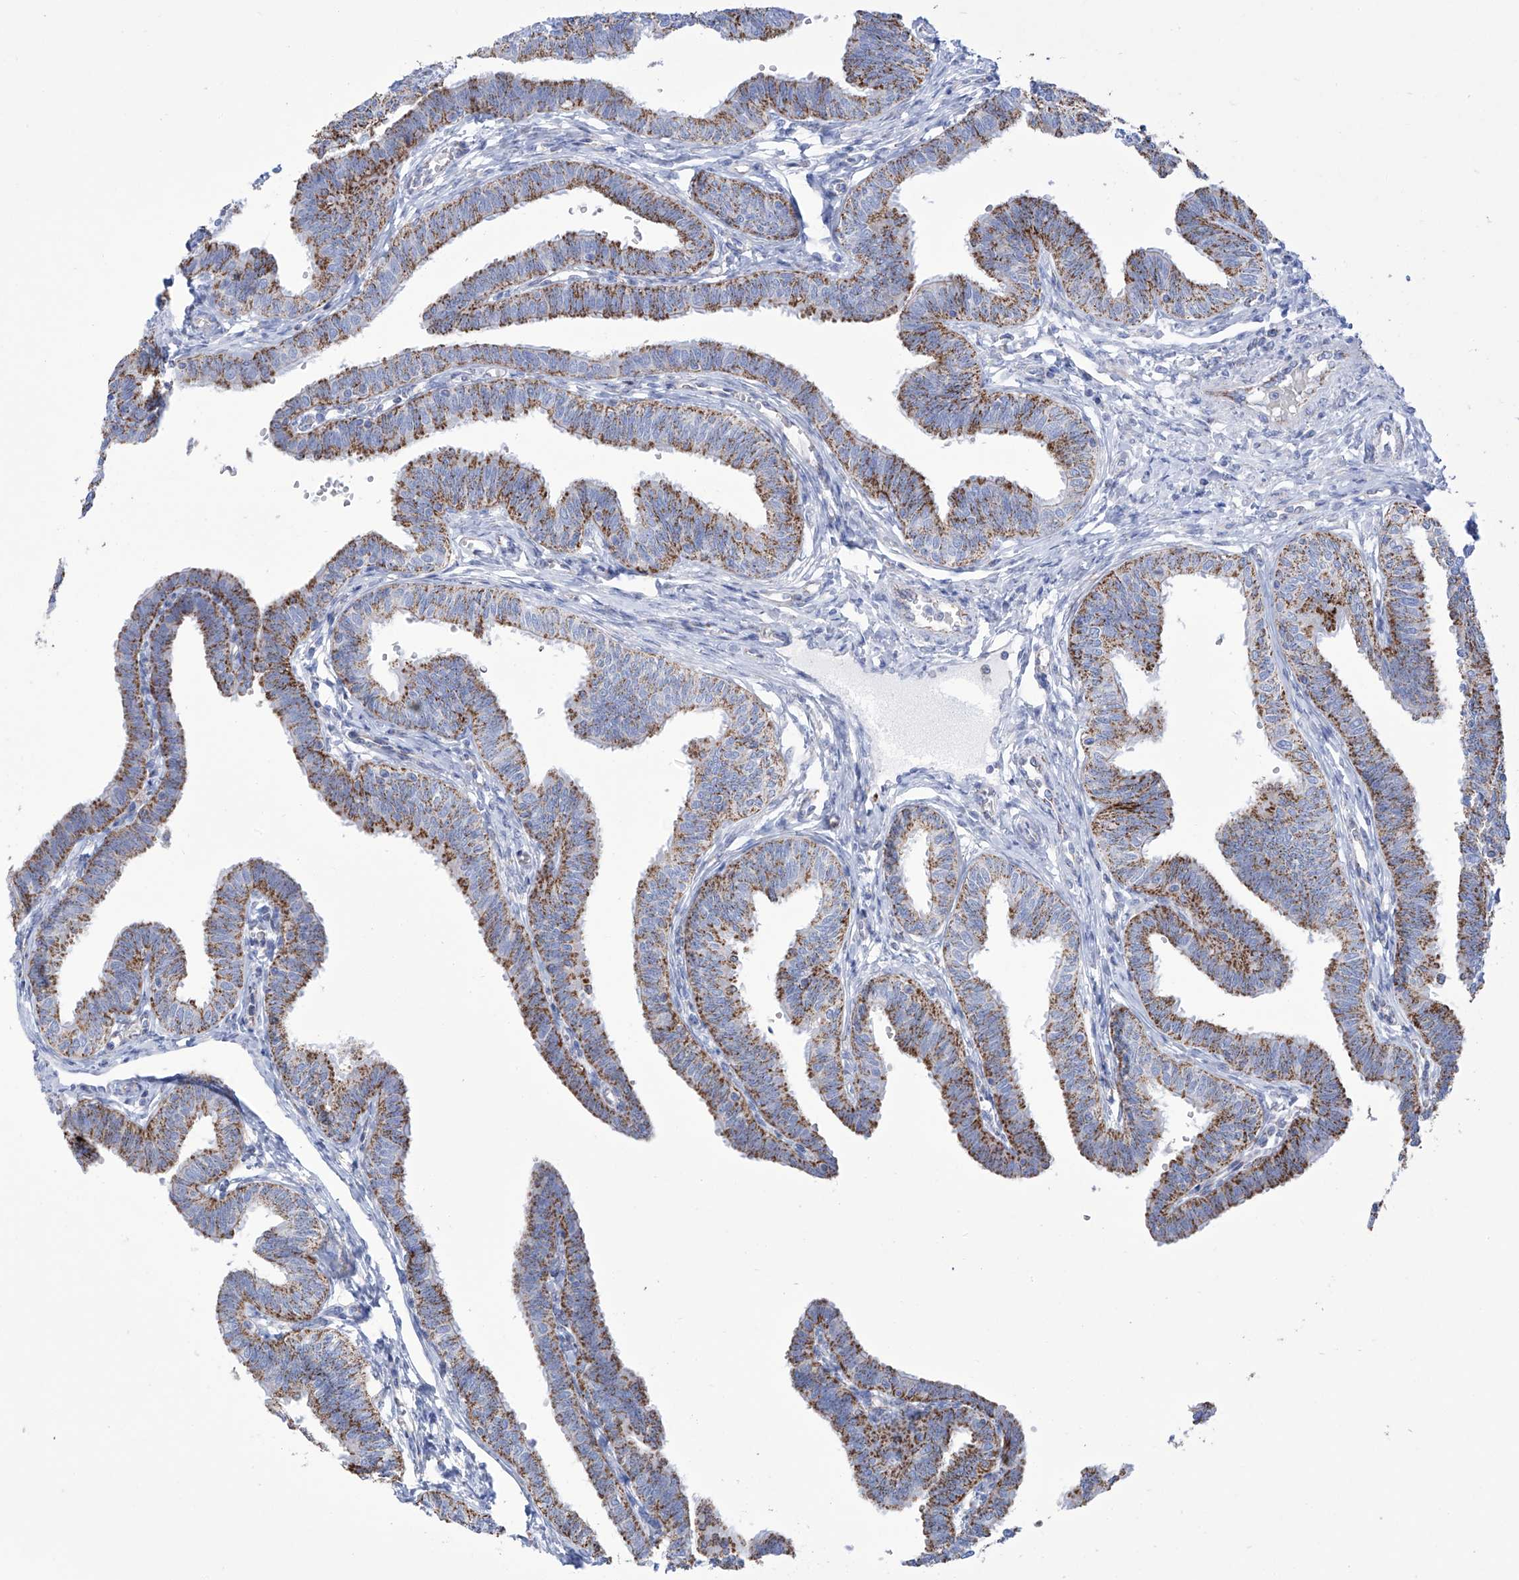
{"staining": {"intensity": "strong", "quantity": ">75%", "location": "cytoplasmic/membranous"}, "tissue": "fallopian tube", "cell_type": "Glandular cells", "image_type": "normal", "snomed": [{"axis": "morphology", "description": "Normal tissue, NOS"}, {"axis": "topography", "description": "Fallopian tube"}, {"axis": "topography", "description": "Ovary"}], "caption": "This image displays normal fallopian tube stained with immunohistochemistry to label a protein in brown. The cytoplasmic/membranous of glandular cells show strong positivity for the protein. Nuclei are counter-stained blue.", "gene": "ALDH6A1", "patient": {"sex": "female", "age": 23}}